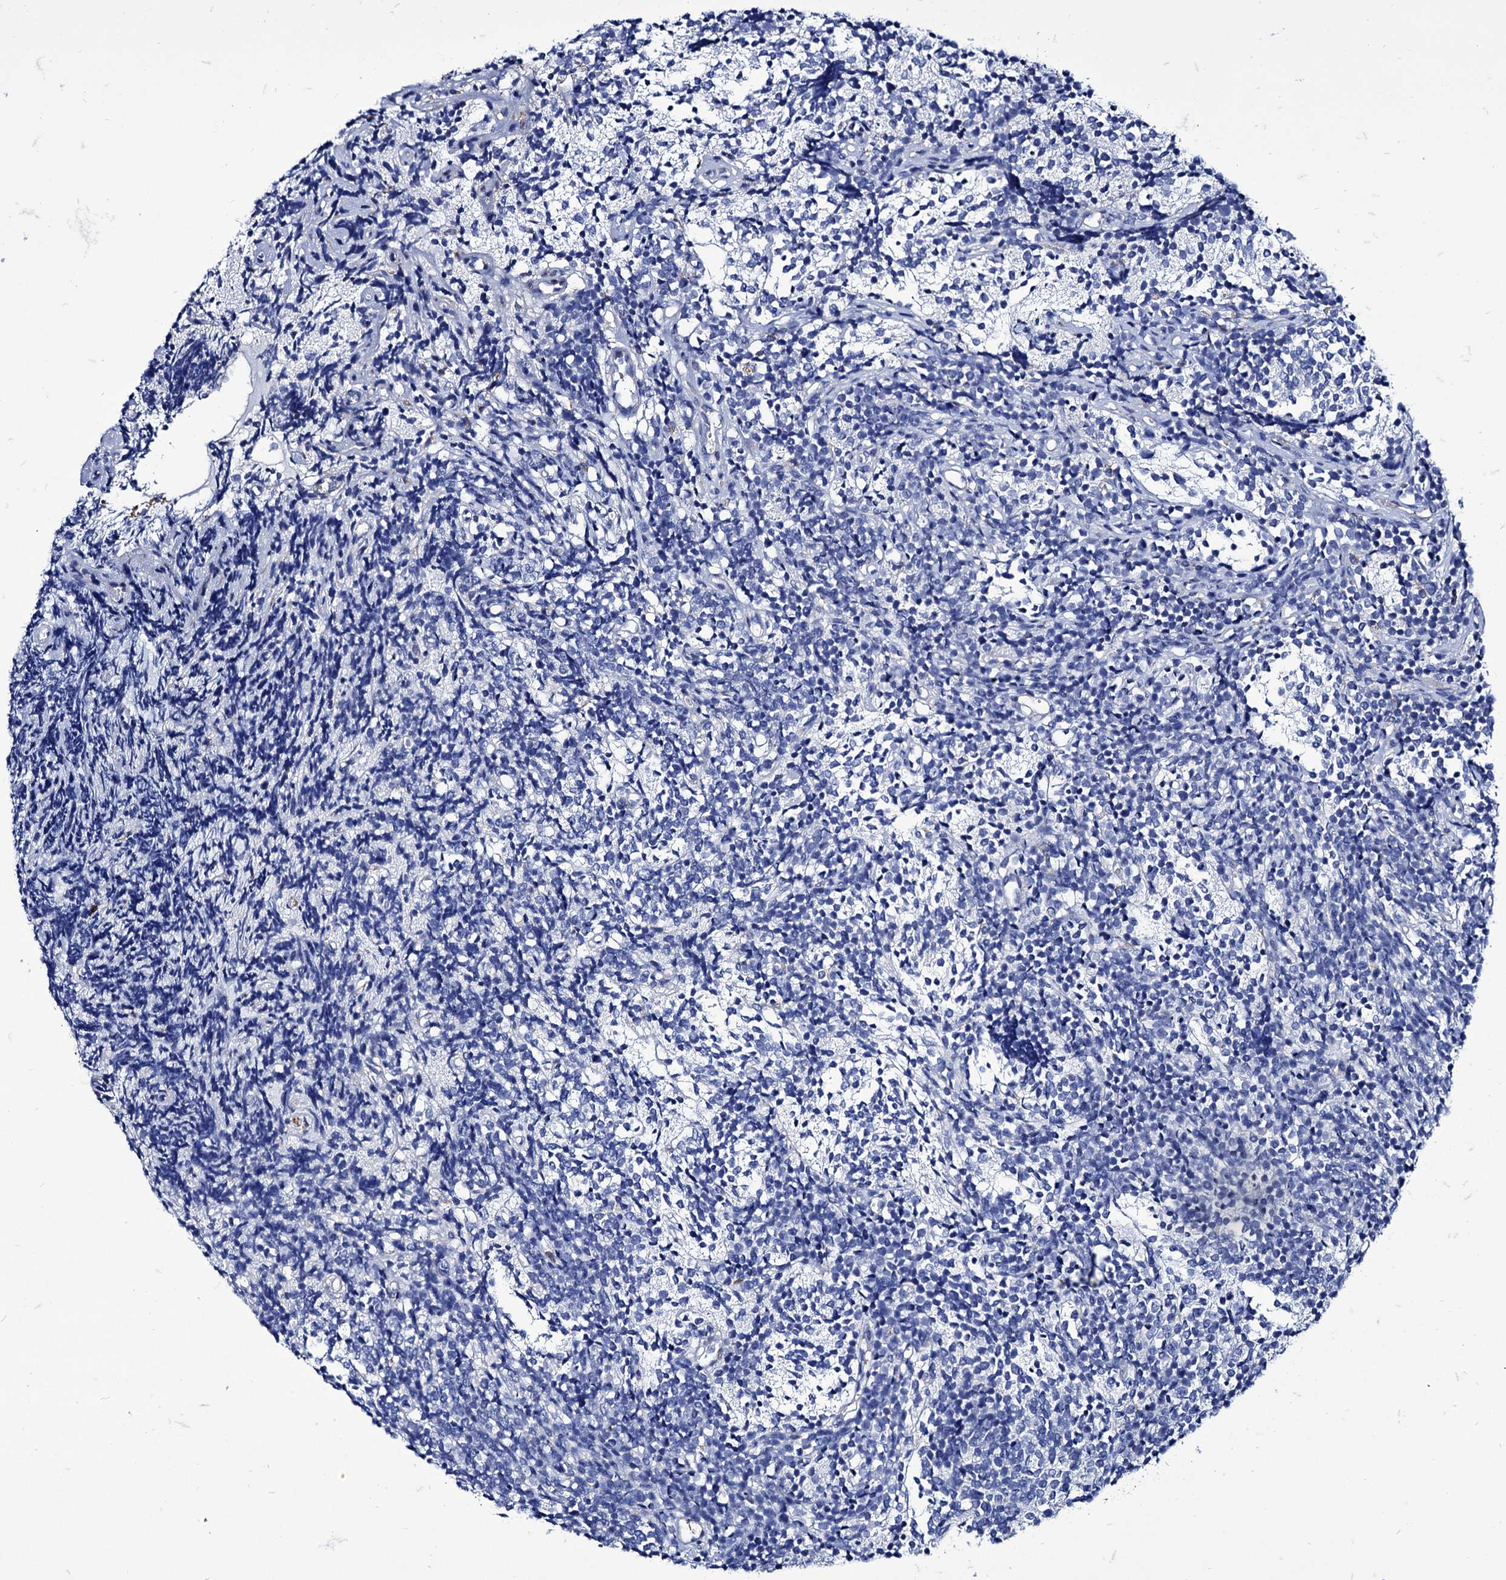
{"staining": {"intensity": "negative", "quantity": "none", "location": "none"}, "tissue": "glioma", "cell_type": "Tumor cells", "image_type": "cancer", "snomed": [{"axis": "morphology", "description": "Glioma, malignant, Low grade"}, {"axis": "topography", "description": "Brain"}], "caption": "IHC of human malignant low-grade glioma reveals no positivity in tumor cells.", "gene": "AXL", "patient": {"sex": "female", "age": 1}}